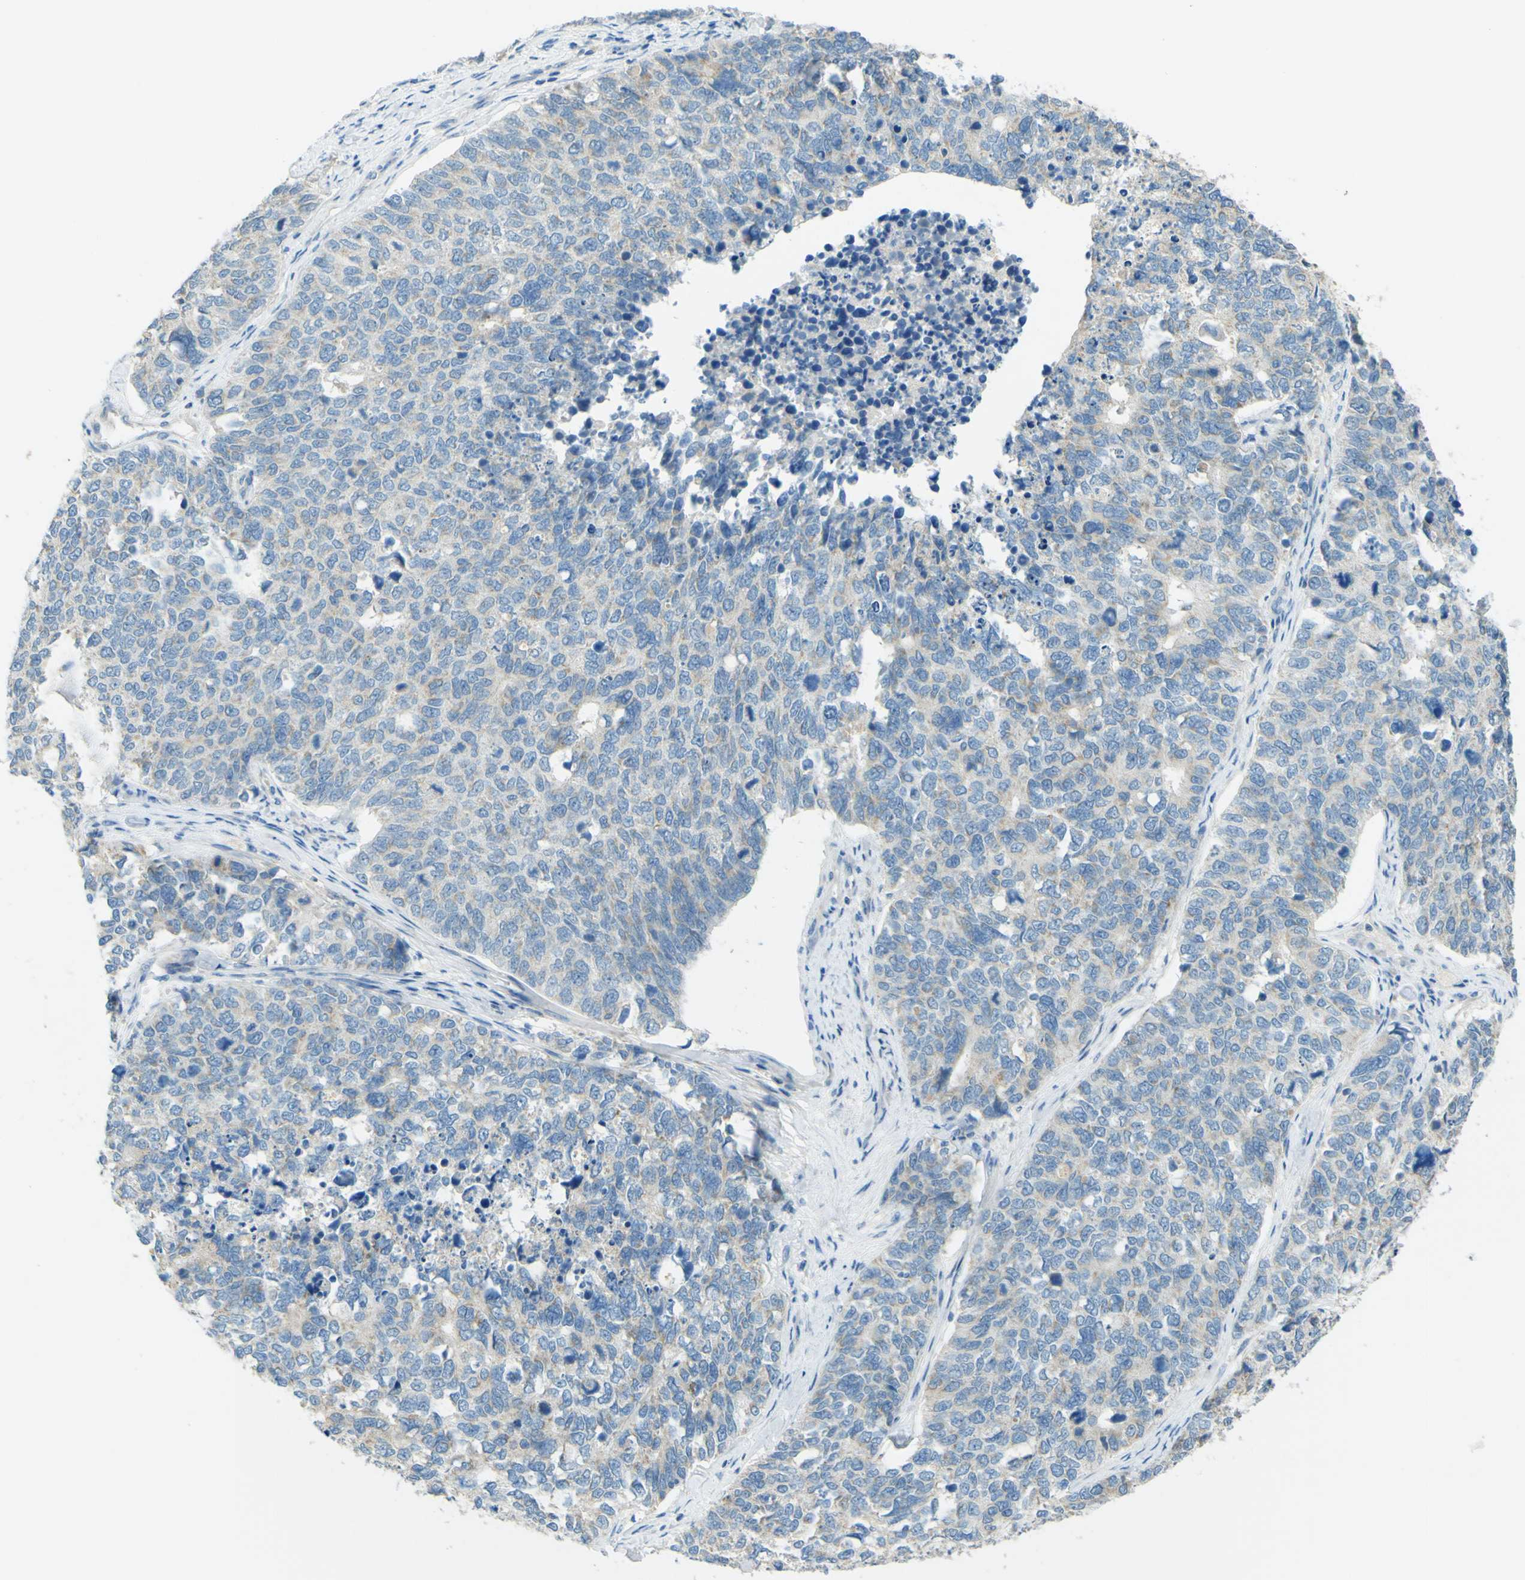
{"staining": {"intensity": "negative", "quantity": "none", "location": "none"}, "tissue": "cervical cancer", "cell_type": "Tumor cells", "image_type": "cancer", "snomed": [{"axis": "morphology", "description": "Squamous cell carcinoma, NOS"}, {"axis": "topography", "description": "Cervix"}], "caption": "IHC of cervical cancer exhibits no expression in tumor cells.", "gene": "FKTN", "patient": {"sex": "female", "age": 63}}